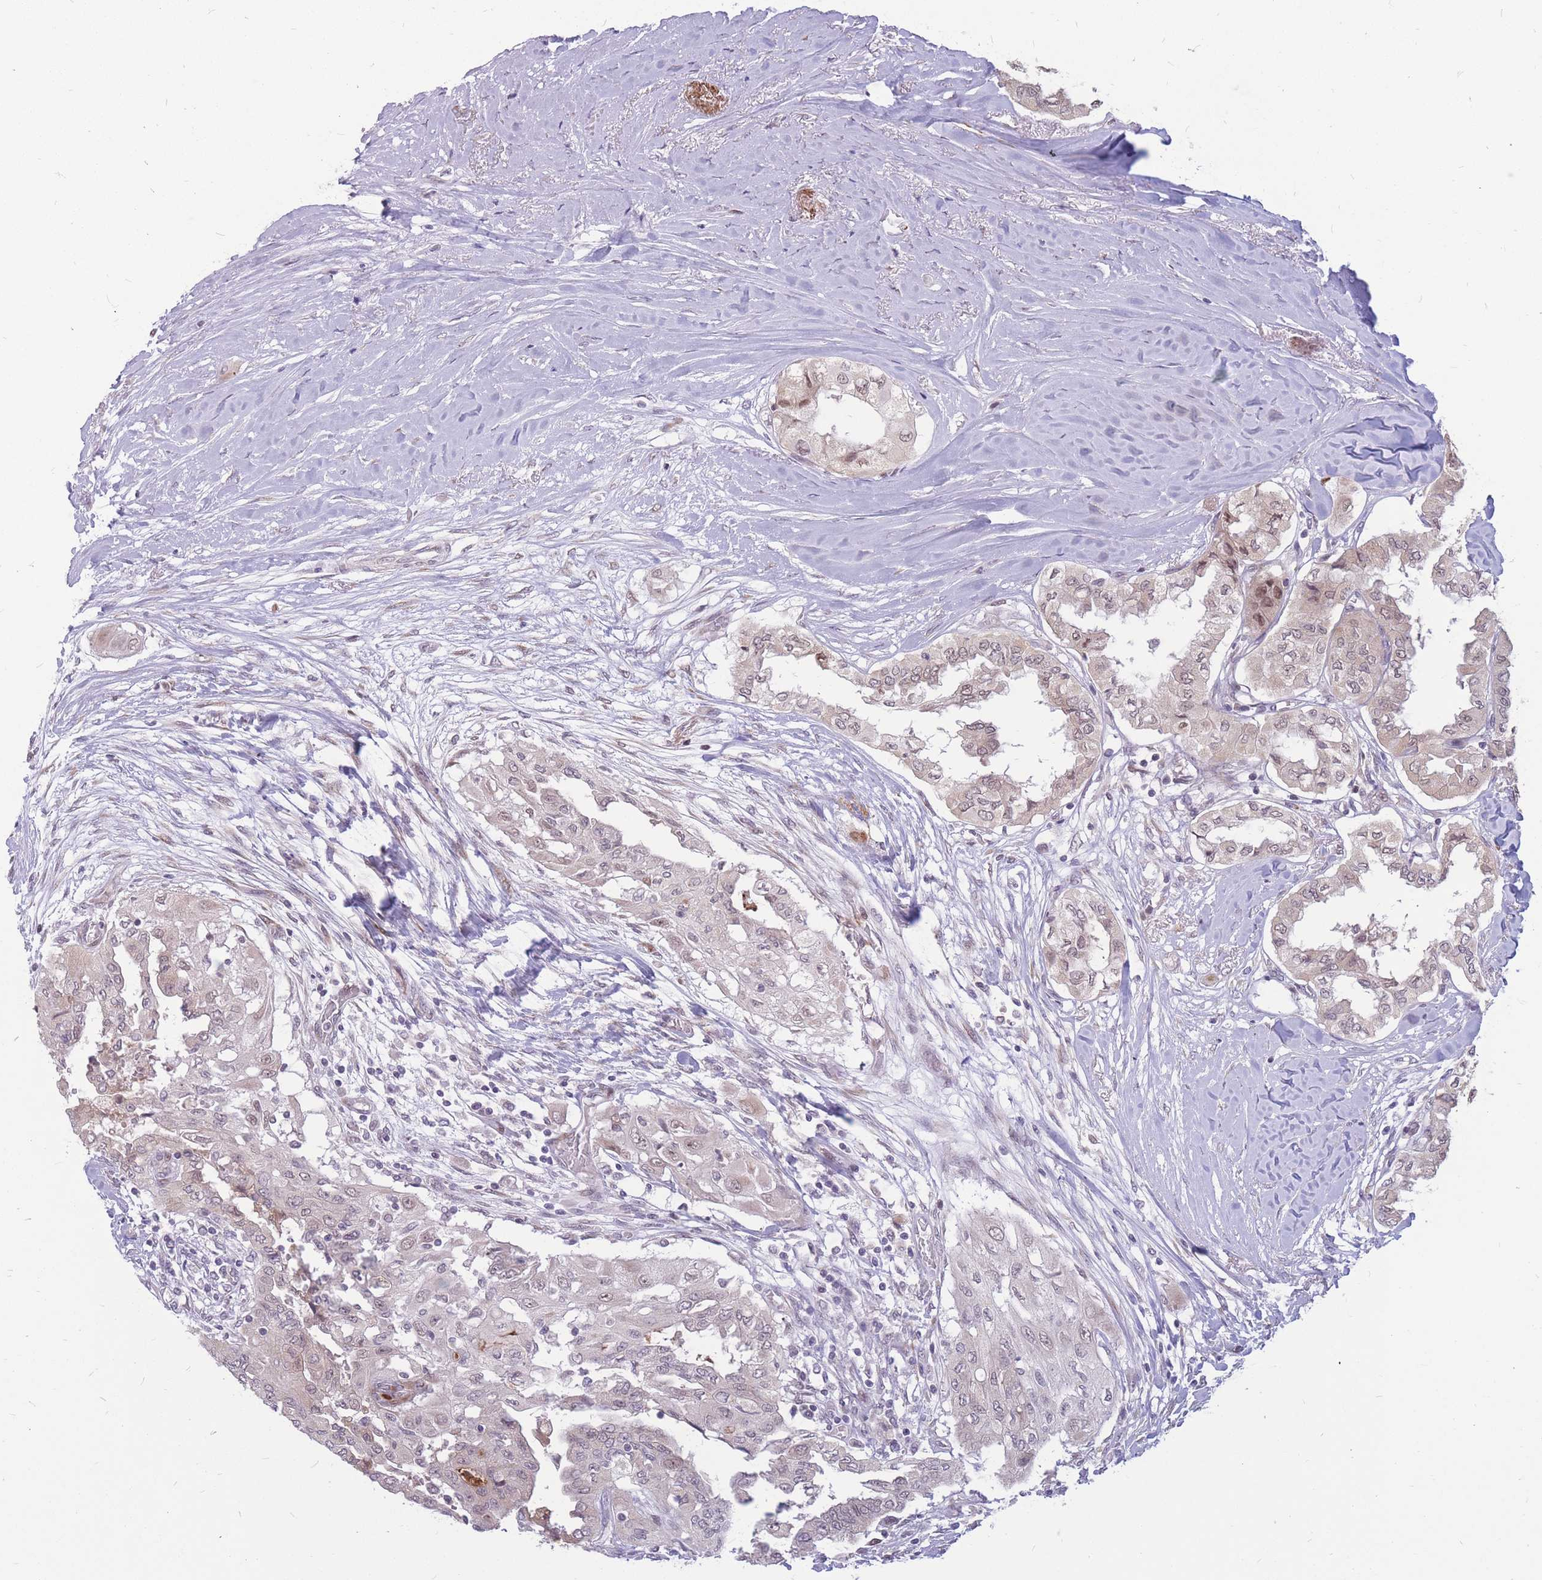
{"staining": {"intensity": "weak", "quantity": "<25%", "location": "nuclear"}, "tissue": "thyroid cancer", "cell_type": "Tumor cells", "image_type": "cancer", "snomed": [{"axis": "morphology", "description": "Papillary adenocarcinoma, NOS"}, {"axis": "topography", "description": "Thyroid gland"}], "caption": "The immunohistochemistry photomicrograph has no significant expression in tumor cells of thyroid cancer (papillary adenocarcinoma) tissue.", "gene": "ADD2", "patient": {"sex": "female", "age": 59}}